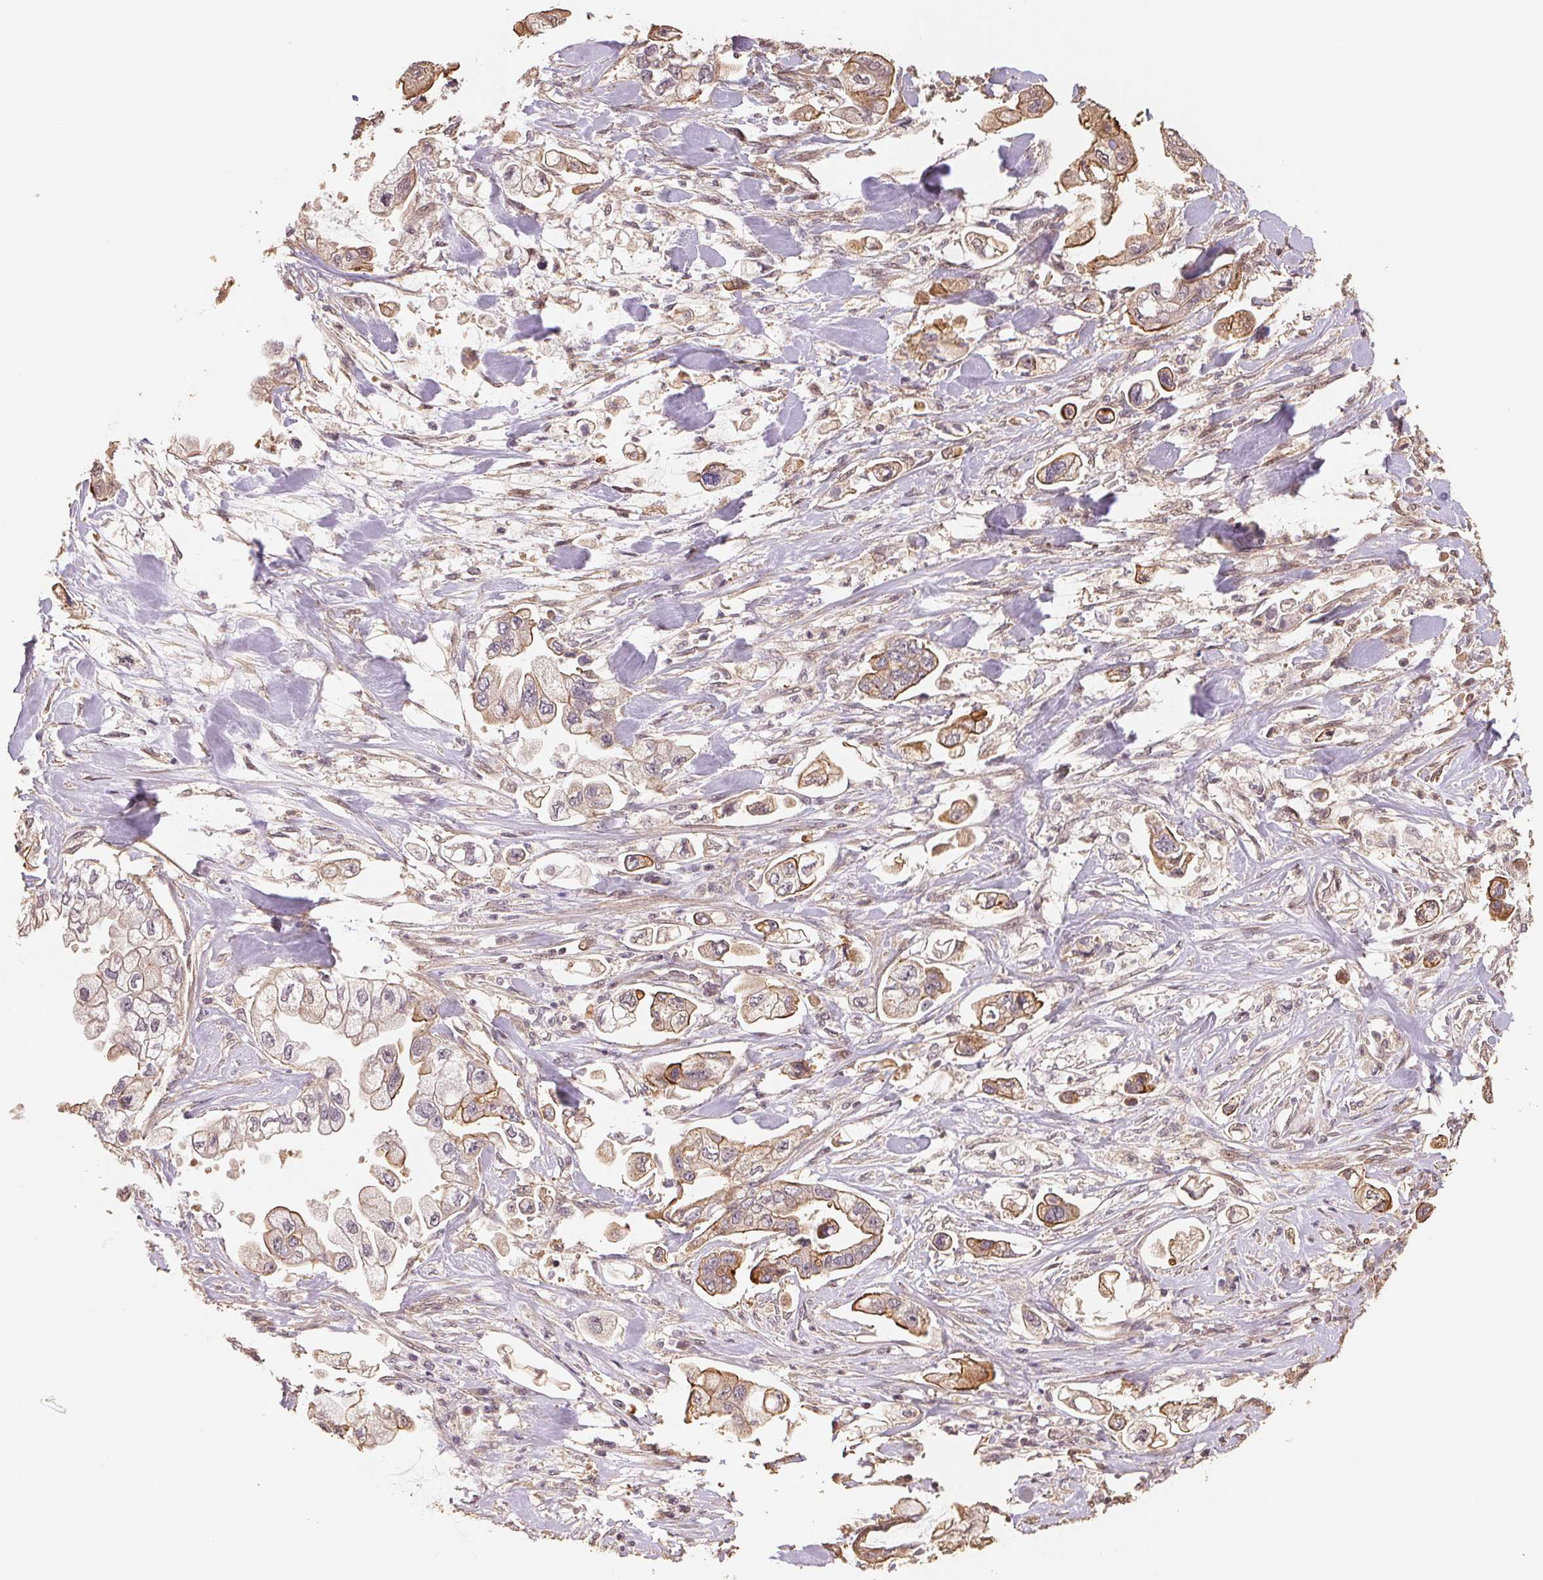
{"staining": {"intensity": "moderate", "quantity": "25%-75%", "location": "cytoplasmic/membranous"}, "tissue": "stomach cancer", "cell_type": "Tumor cells", "image_type": "cancer", "snomed": [{"axis": "morphology", "description": "Adenocarcinoma, NOS"}, {"axis": "topography", "description": "Stomach"}], "caption": "Approximately 25%-75% of tumor cells in adenocarcinoma (stomach) reveal moderate cytoplasmic/membranous protein positivity as visualized by brown immunohistochemical staining.", "gene": "TMEM222", "patient": {"sex": "male", "age": 62}}